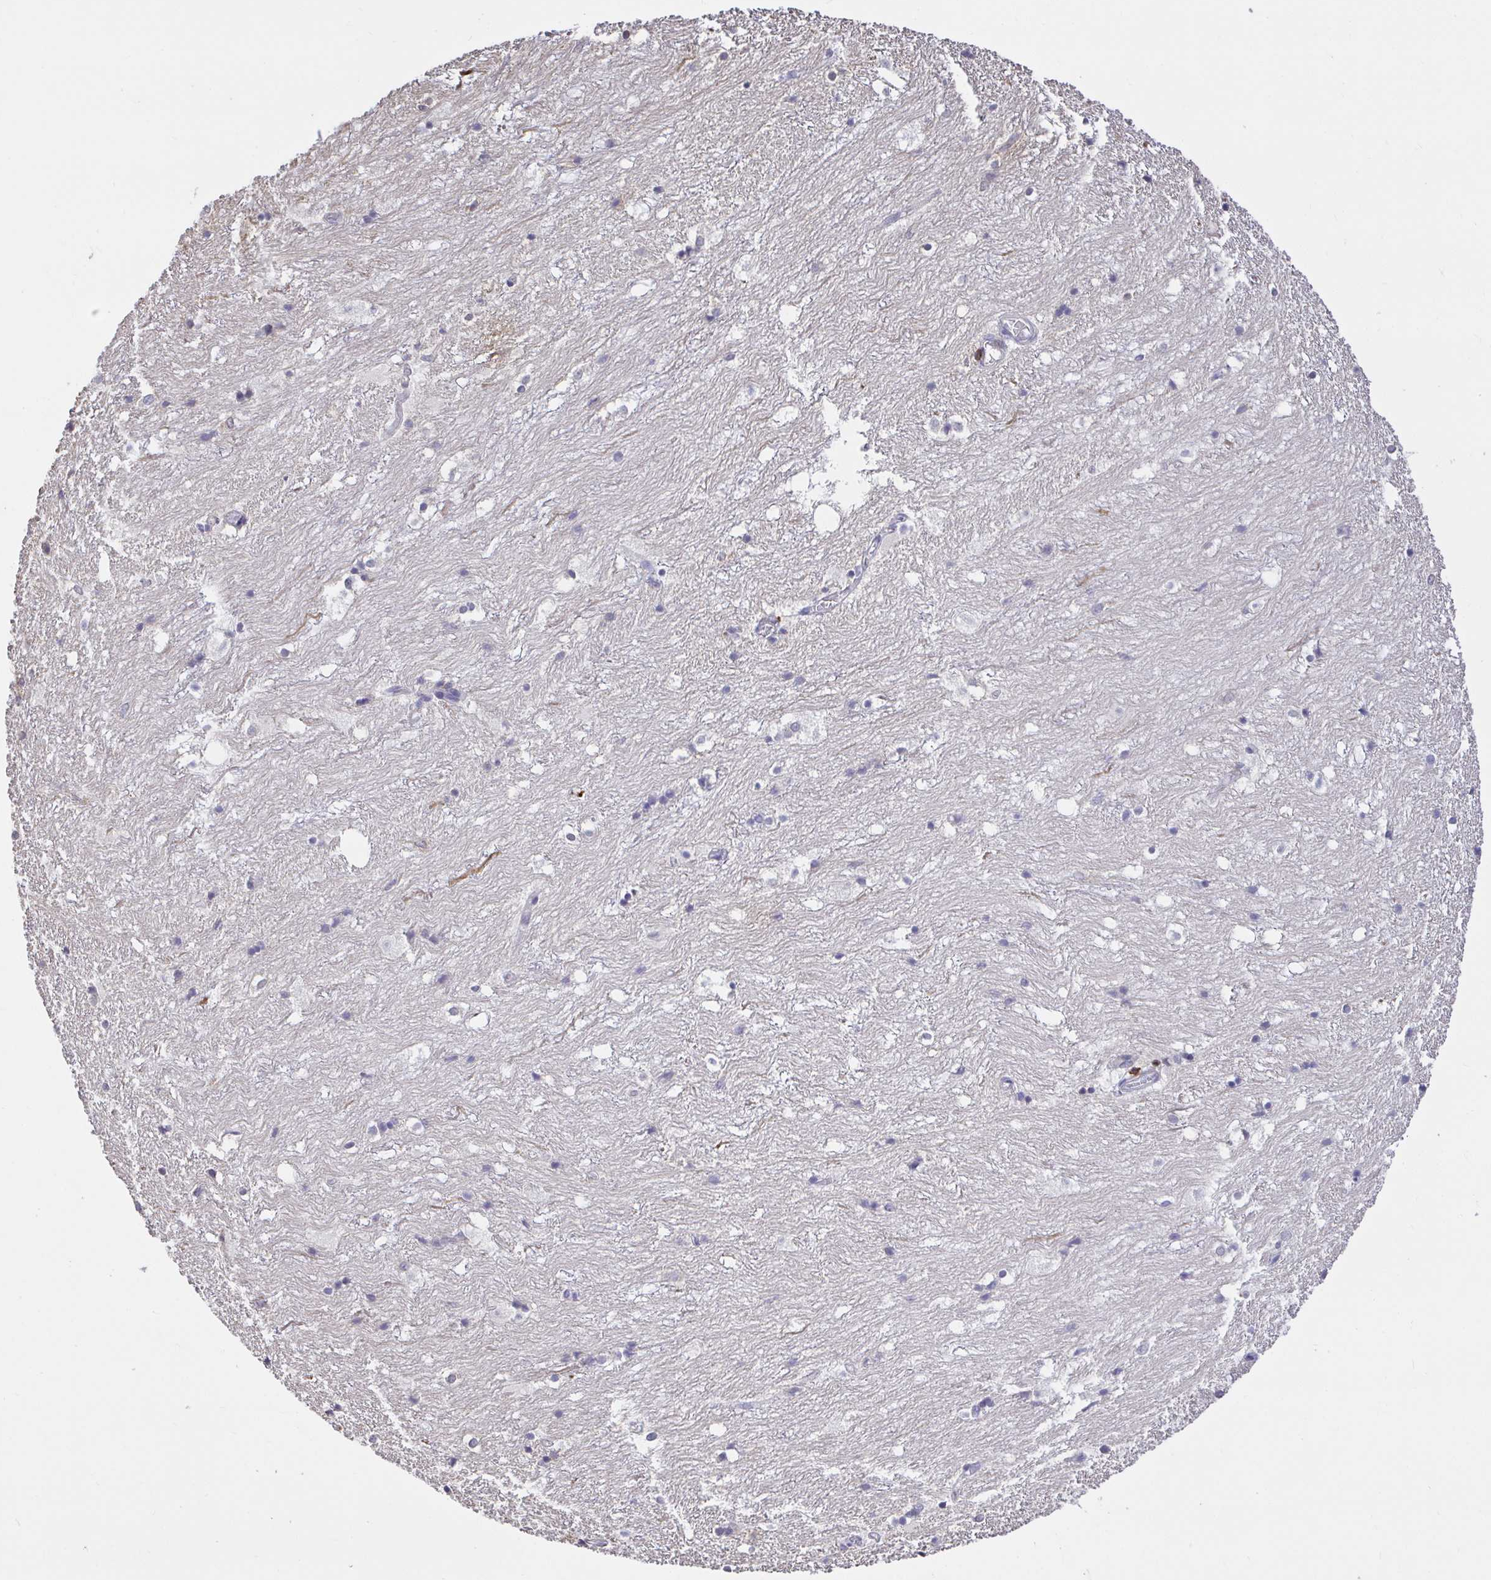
{"staining": {"intensity": "negative", "quantity": "none", "location": "none"}, "tissue": "hippocampus", "cell_type": "Glial cells", "image_type": "normal", "snomed": [{"axis": "morphology", "description": "Normal tissue, NOS"}, {"axis": "topography", "description": "Hippocampus"}], "caption": "Human hippocampus stained for a protein using immunohistochemistry exhibits no positivity in glial cells.", "gene": "SKAP1", "patient": {"sex": "female", "age": 52}}